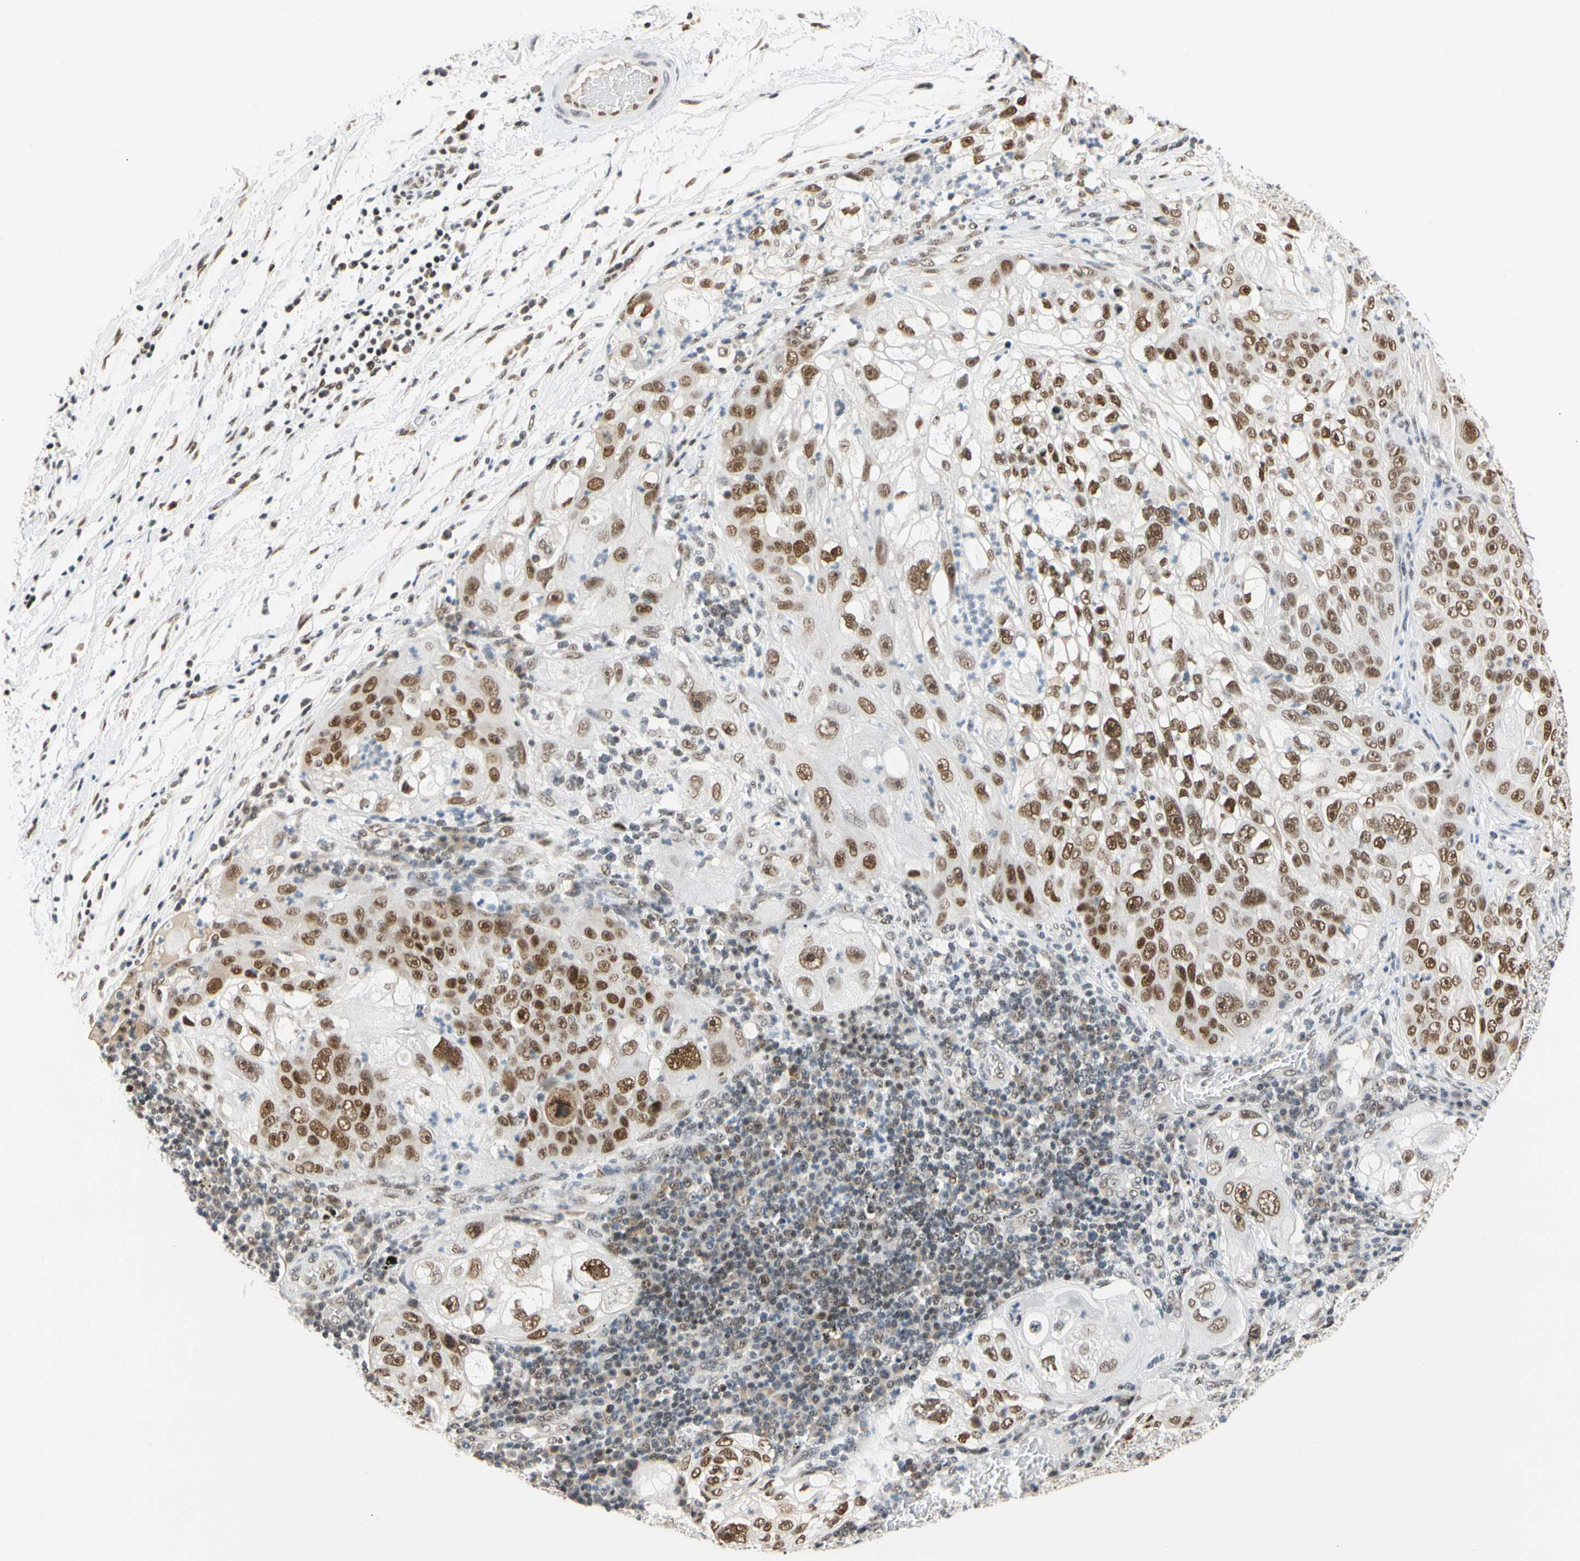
{"staining": {"intensity": "strong", "quantity": ">75%", "location": "nuclear"}, "tissue": "lung cancer", "cell_type": "Tumor cells", "image_type": "cancer", "snomed": [{"axis": "morphology", "description": "Inflammation, NOS"}, {"axis": "morphology", "description": "Squamous cell carcinoma, NOS"}, {"axis": "topography", "description": "Lymph node"}, {"axis": "topography", "description": "Soft tissue"}, {"axis": "topography", "description": "Lung"}], "caption": "Human lung squamous cell carcinoma stained with a protein marker reveals strong staining in tumor cells.", "gene": "ZSCAN16", "patient": {"sex": "male", "age": 66}}